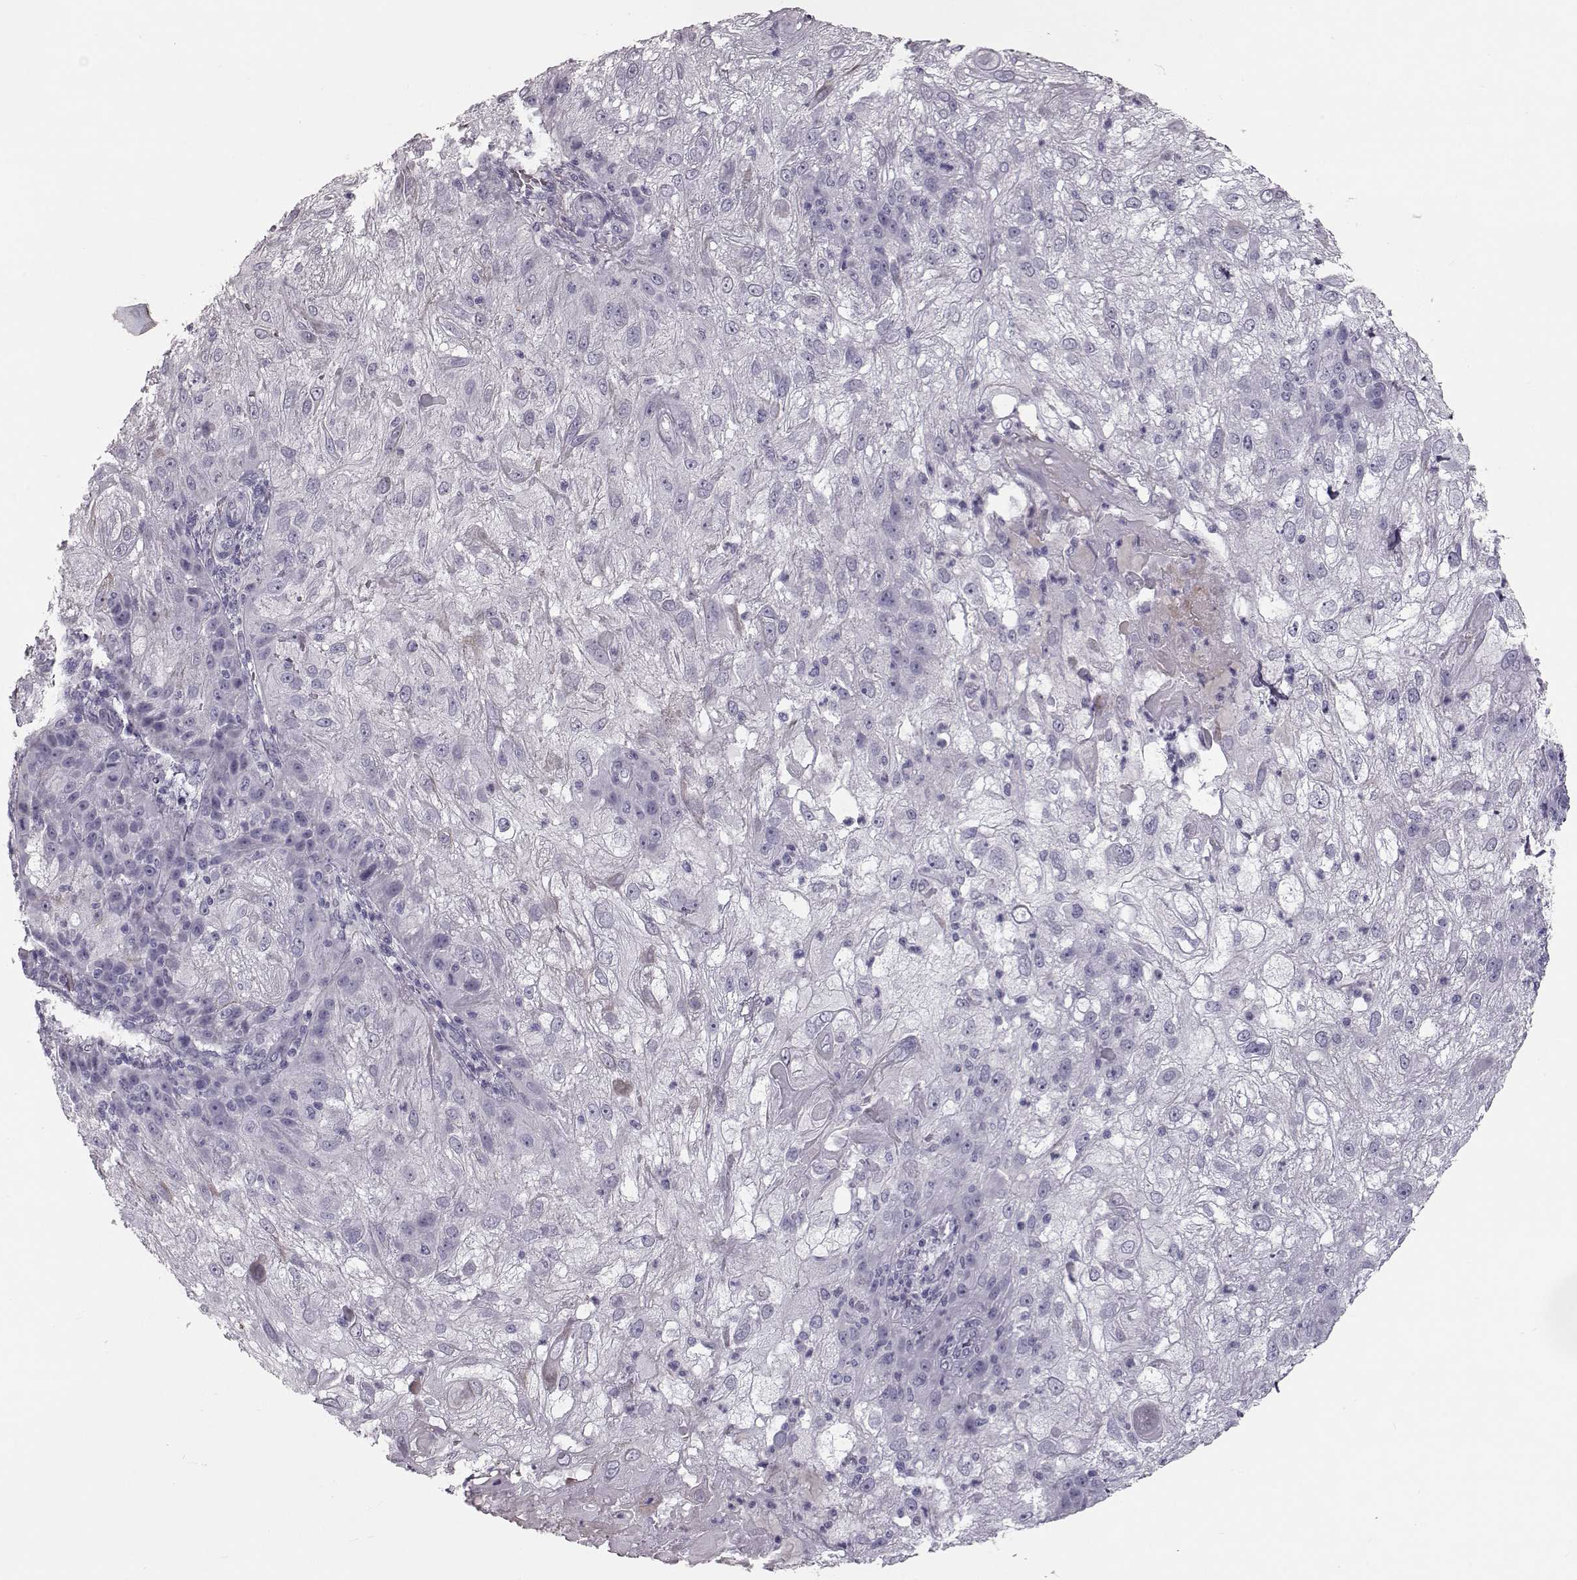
{"staining": {"intensity": "negative", "quantity": "none", "location": "none"}, "tissue": "skin cancer", "cell_type": "Tumor cells", "image_type": "cancer", "snomed": [{"axis": "morphology", "description": "Normal tissue, NOS"}, {"axis": "morphology", "description": "Squamous cell carcinoma, NOS"}, {"axis": "topography", "description": "Skin"}], "caption": "The immunohistochemistry (IHC) histopathology image has no significant positivity in tumor cells of skin cancer (squamous cell carcinoma) tissue.", "gene": "CCL19", "patient": {"sex": "female", "age": 83}}